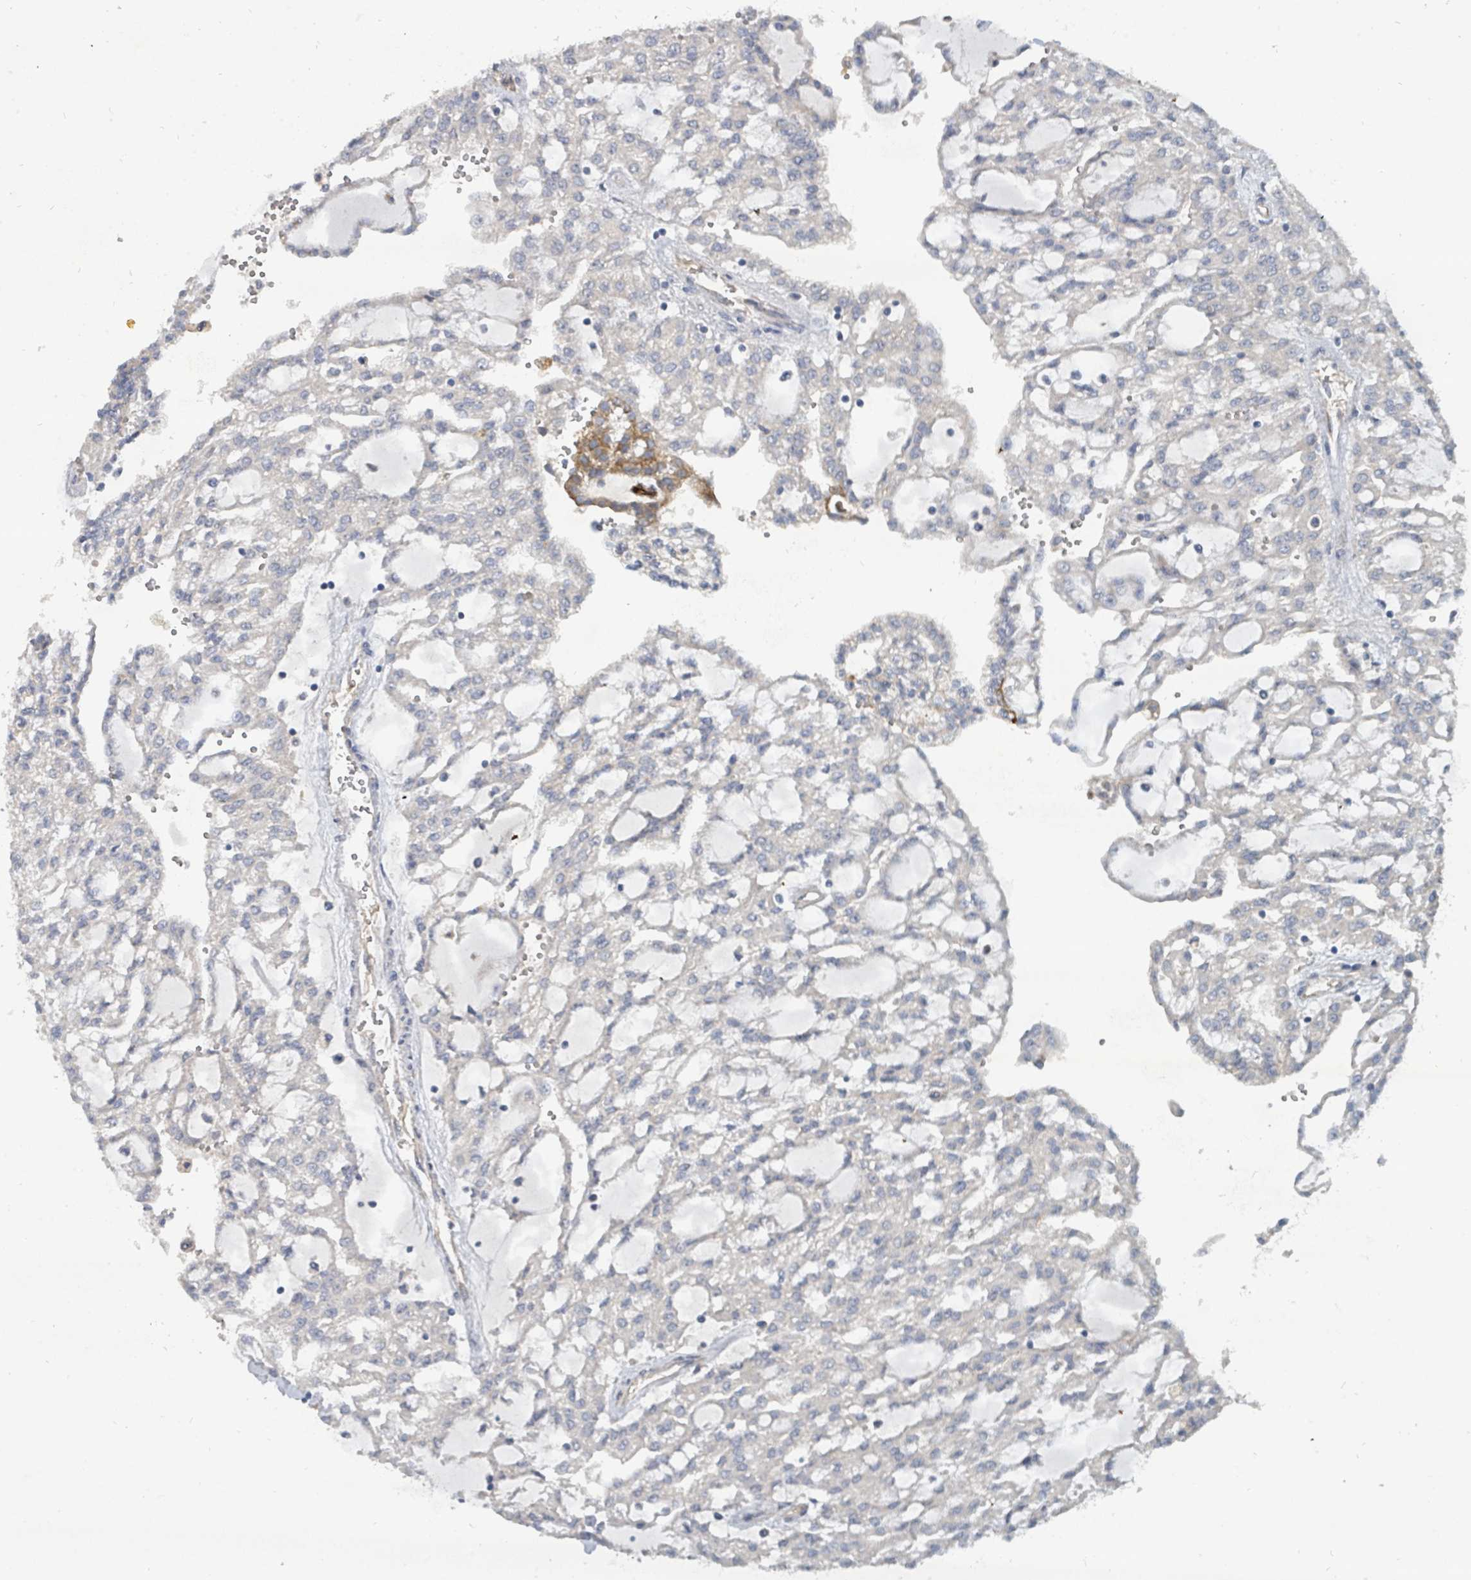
{"staining": {"intensity": "moderate", "quantity": "<25%", "location": "cytoplasmic/membranous"}, "tissue": "renal cancer", "cell_type": "Tumor cells", "image_type": "cancer", "snomed": [{"axis": "morphology", "description": "Adenocarcinoma, NOS"}, {"axis": "topography", "description": "Kidney"}], "caption": "Moderate cytoplasmic/membranous protein expression is identified in approximately <25% of tumor cells in renal adenocarcinoma.", "gene": "IFIT1", "patient": {"sex": "male", "age": 63}}